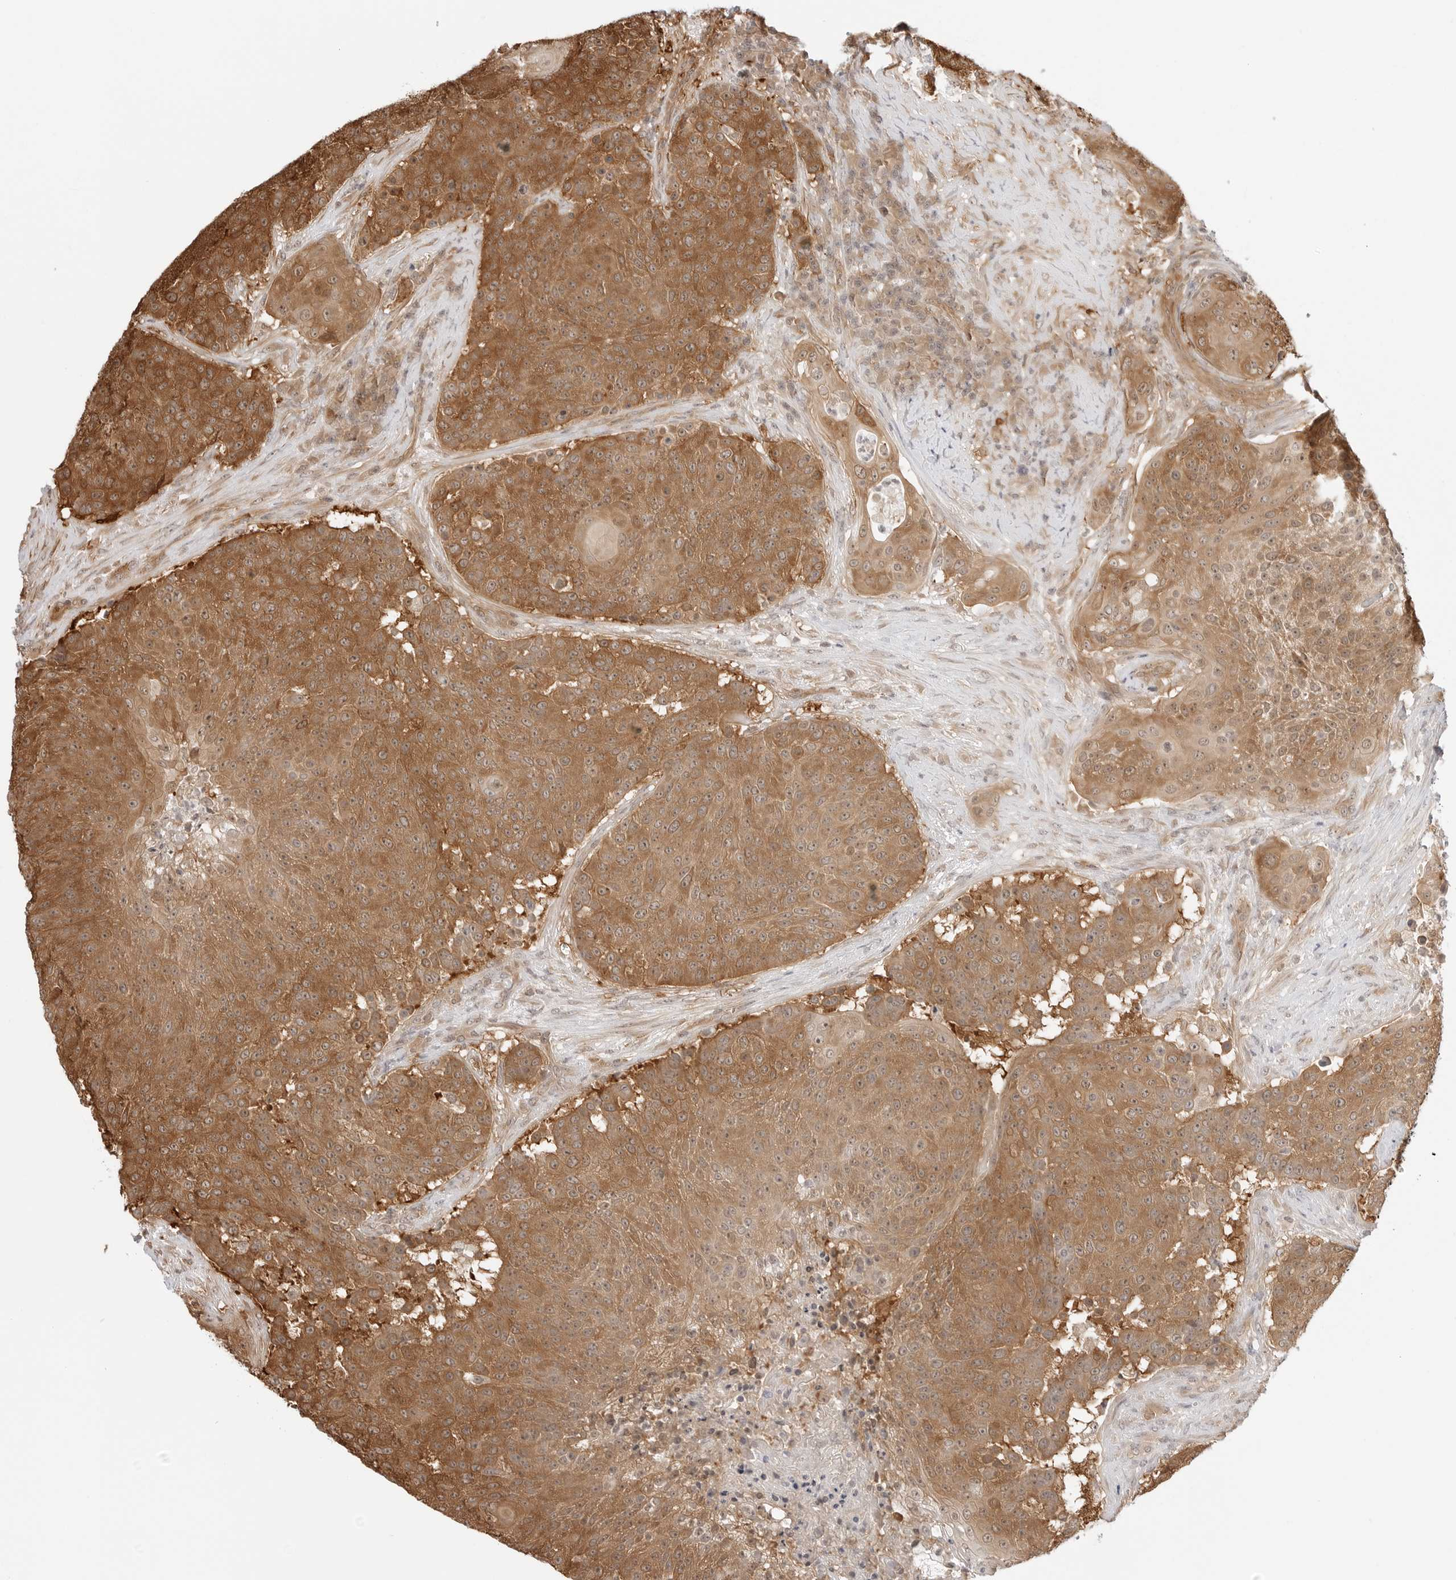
{"staining": {"intensity": "strong", "quantity": ">75%", "location": "cytoplasmic/membranous"}, "tissue": "urothelial cancer", "cell_type": "Tumor cells", "image_type": "cancer", "snomed": [{"axis": "morphology", "description": "Urothelial carcinoma, High grade"}, {"axis": "topography", "description": "Urinary bladder"}], "caption": "An immunohistochemistry (IHC) photomicrograph of neoplastic tissue is shown. Protein staining in brown shows strong cytoplasmic/membranous positivity in urothelial carcinoma (high-grade) within tumor cells.", "gene": "NUDC", "patient": {"sex": "female", "age": 63}}